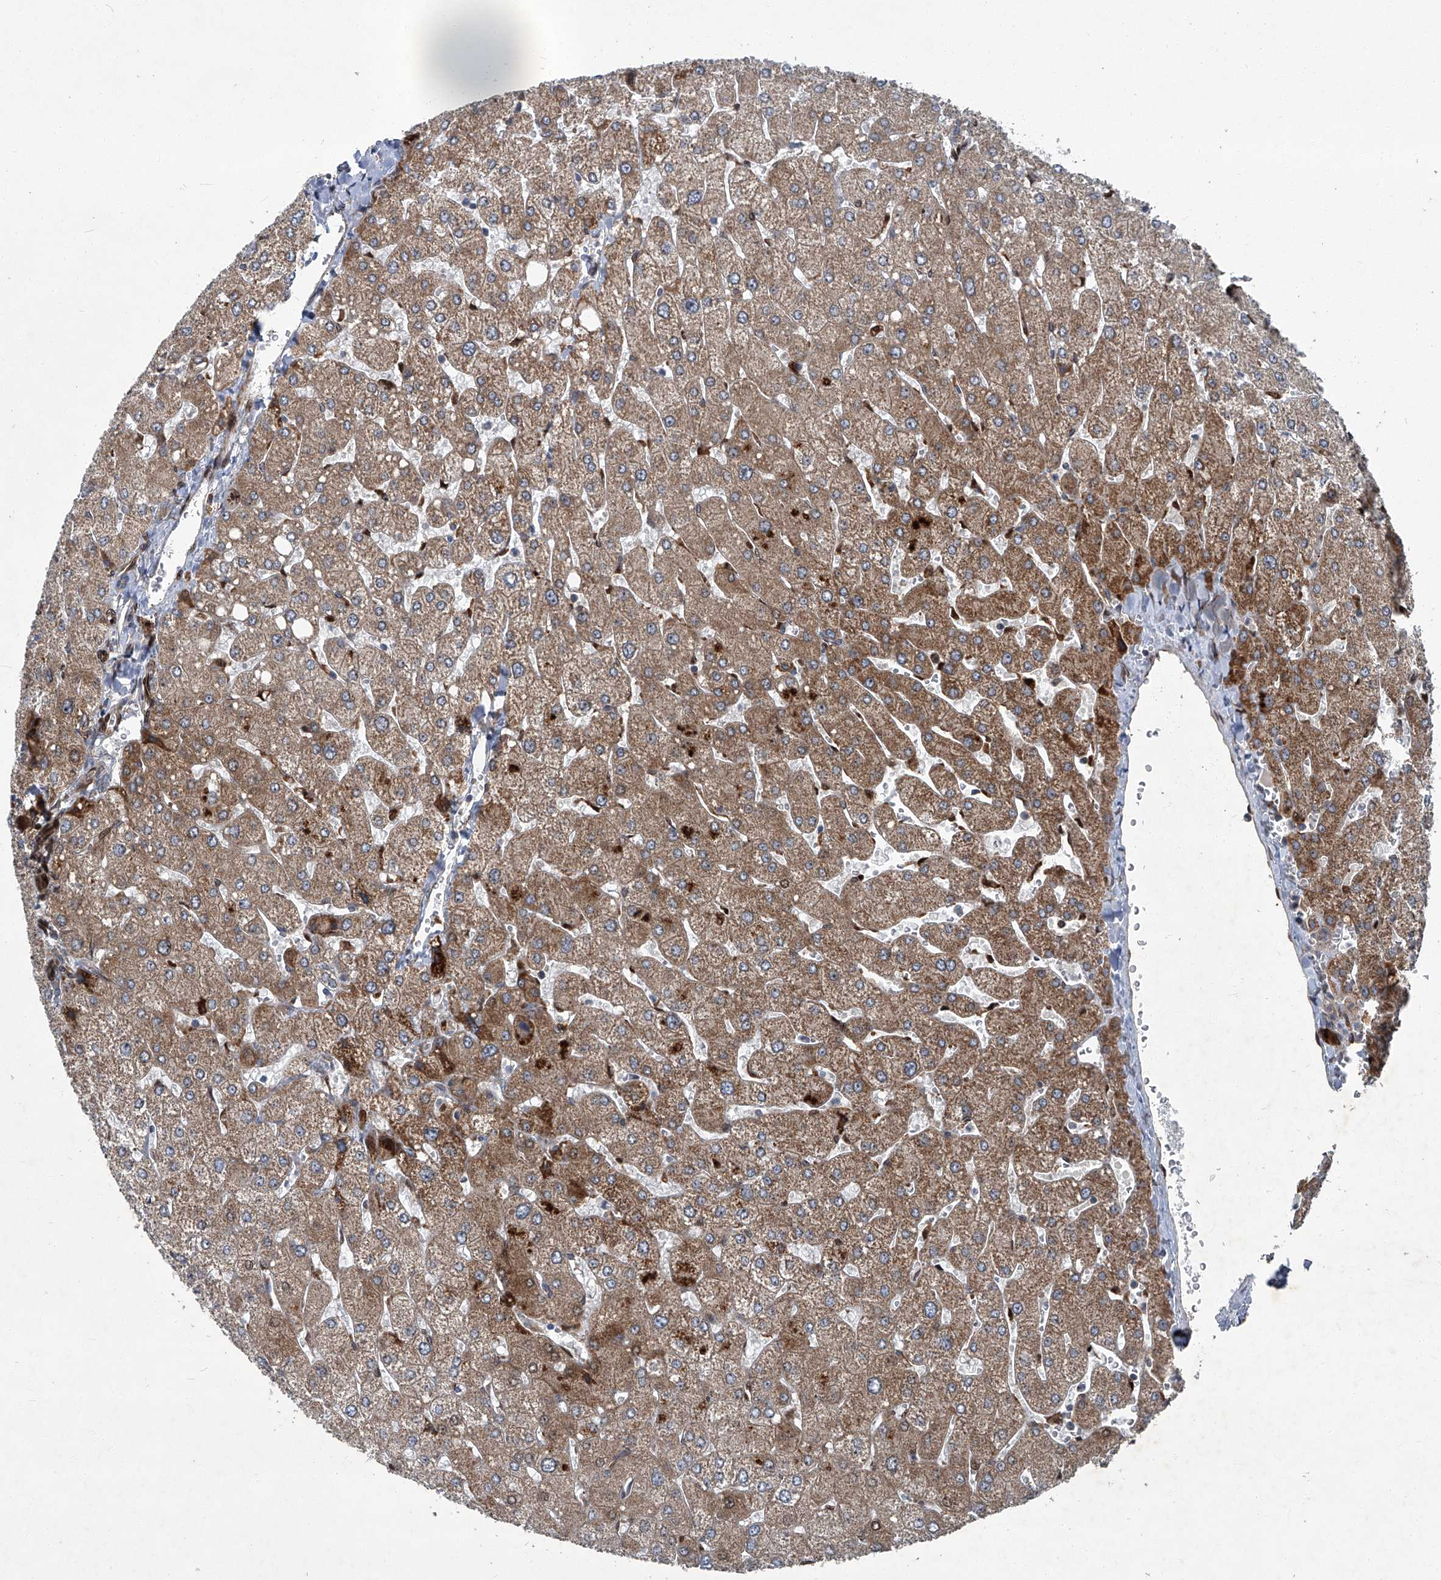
{"staining": {"intensity": "moderate", "quantity": ">75%", "location": "cytoplasmic/membranous"}, "tissue": "liver", "cell_type": "Cholangiocytes", "image_type": "normal", "snomed": [{"axis": "morphology", "description": "Normal tissue, NOS"}, {"axis": "topography", "description": "Liver"}], "caption": "Immunohistochemical staining of normal liver exhibits medium levels of moderate cytoplasmic/membranous expression in about >75% of cholangiocytes.", "gene": "GPR132", "patient": {"sex": "male", "age": 55}}